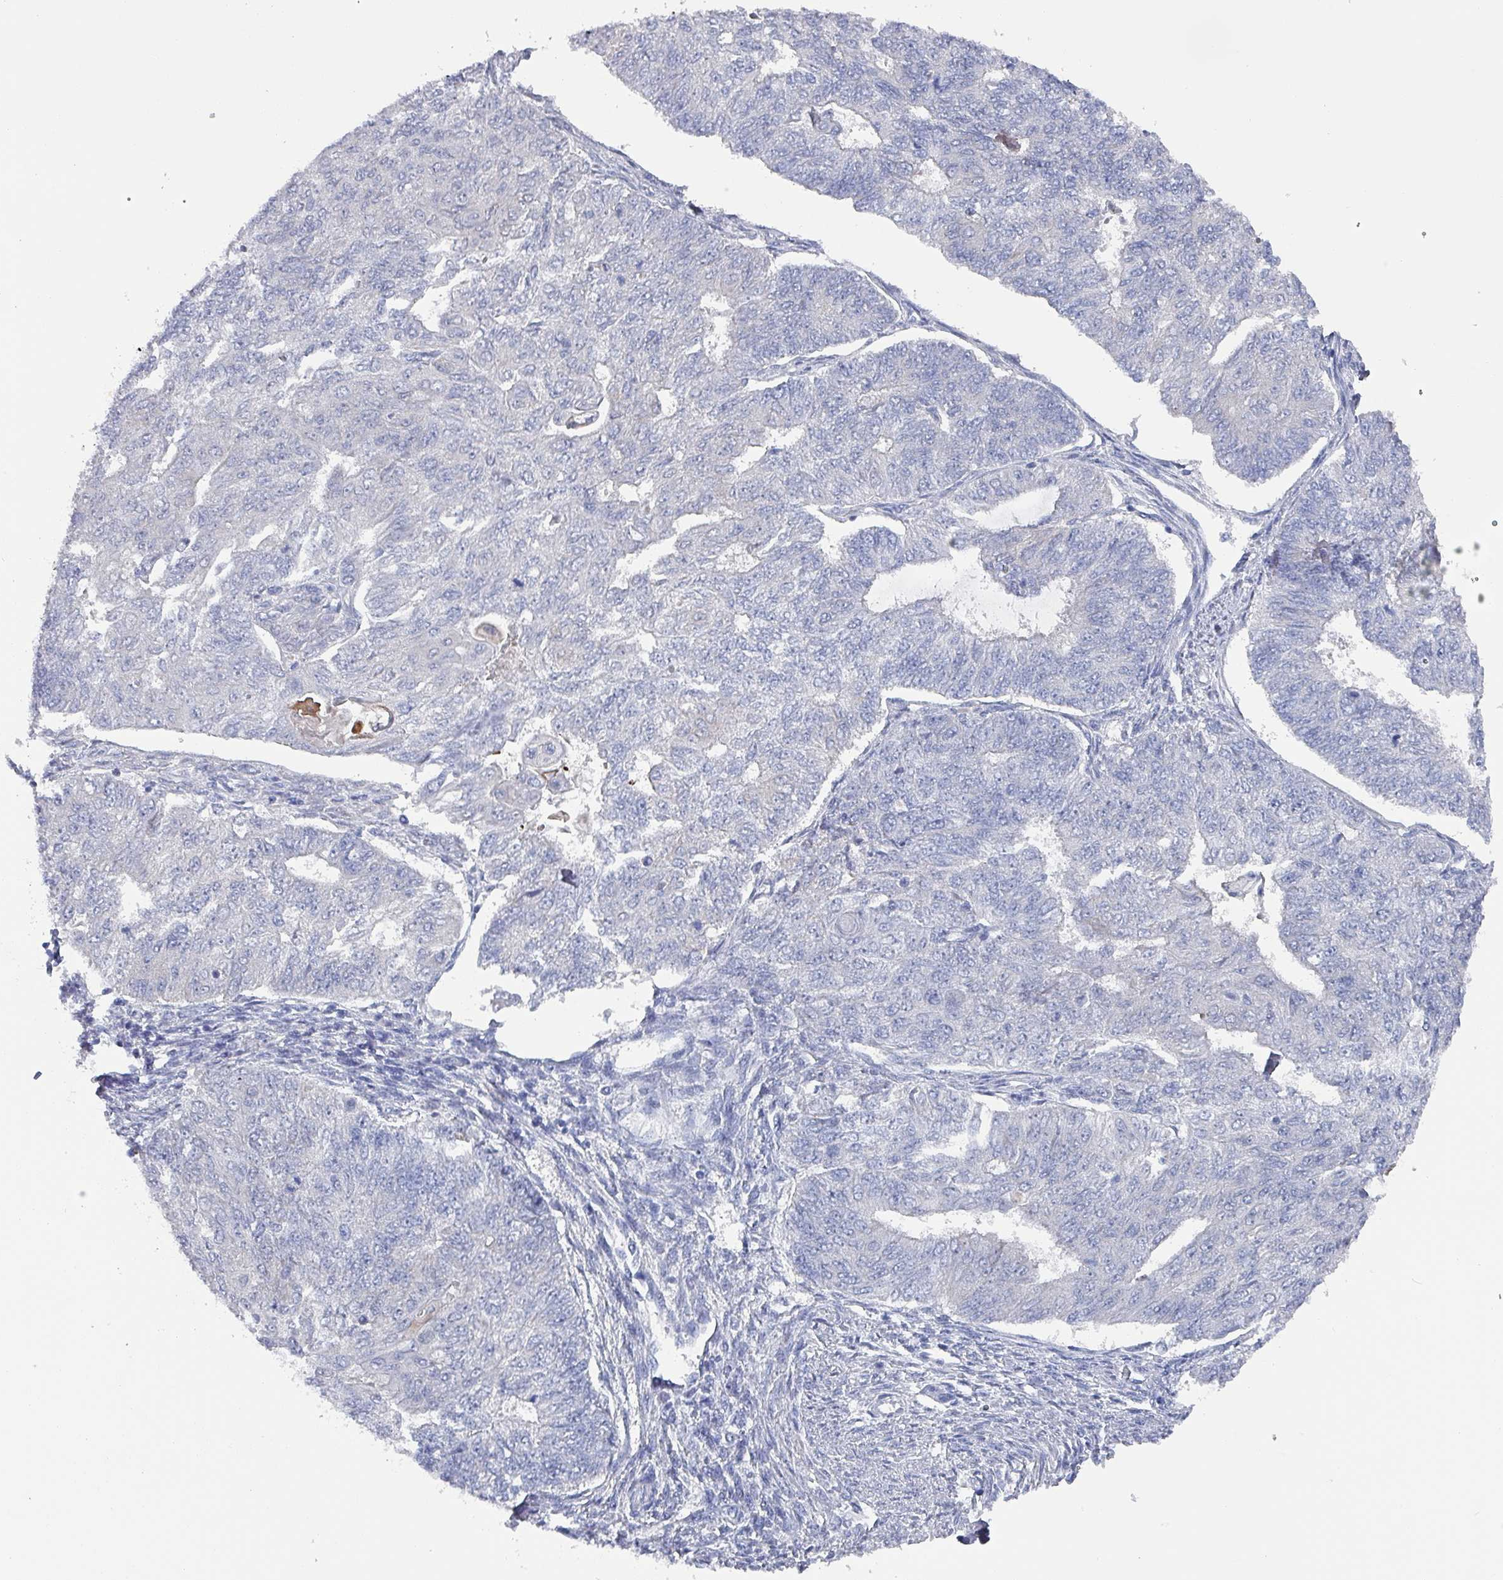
{"staining": {"intensity": "negative", "quantity": "none", "location": "none"}, "tissue": "endometrial cancer", "cell_type": "Tumor cells", "image_type": "cancer", "snomed": [{"axis": "morphology", "description": "Adenocarcinoma, NOS"}, {"axis": "topography", "description": "Endometrium"}], "caption": "The histopathology image reveals no significant positivity in tumor cells of endometrial cancer.", "gene": "DRD5", "patient": {"sex": "female", "age": 32}}